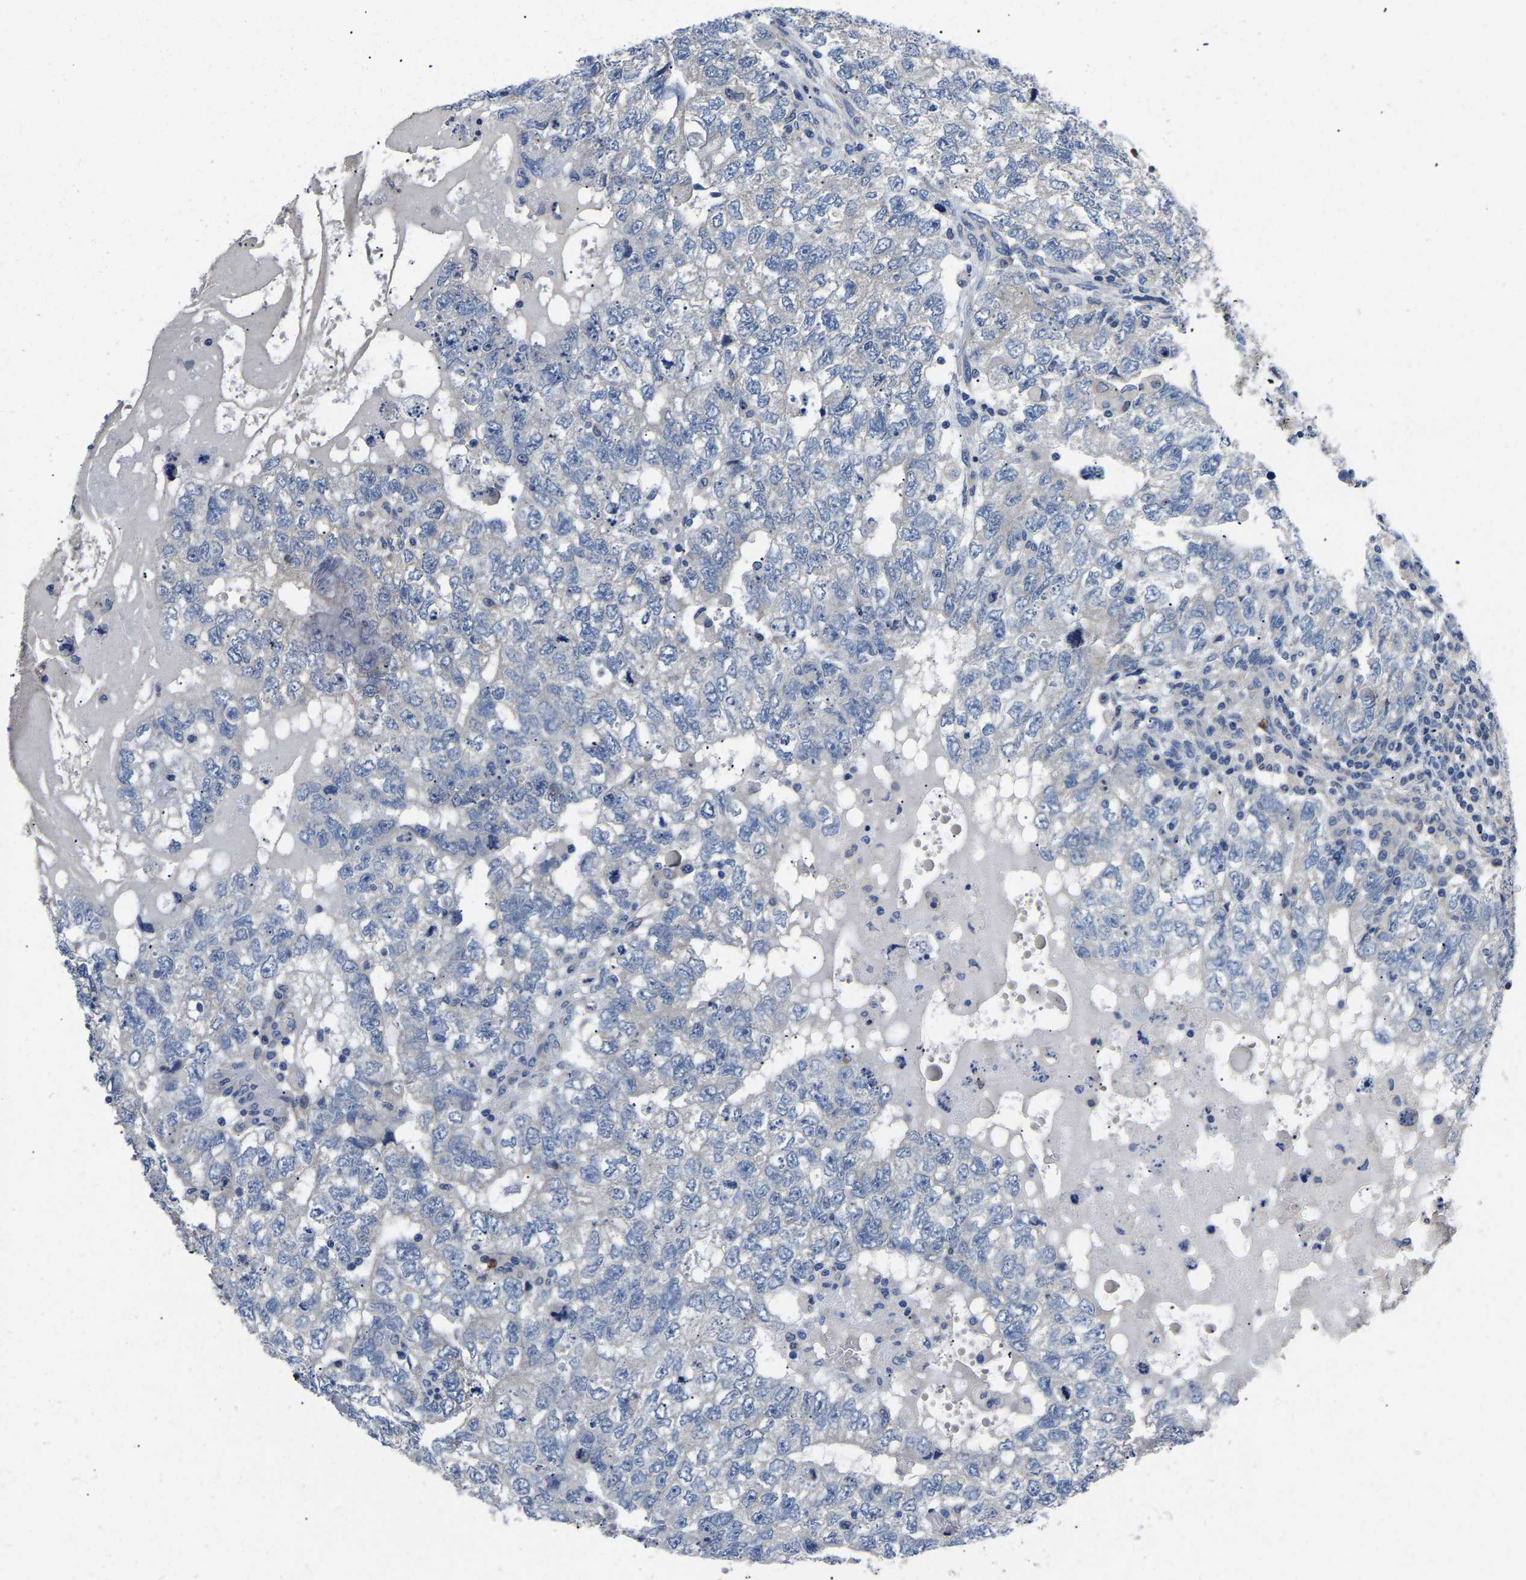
{"staining": {"intensity": "negative", "quantity": "none", "location": "none"}, "tissue": "testis cancer", "cell_type": "Tumor cells", "image_type": "cancer", "snomed": [{"axis": "morphology", "description": "Carcinoma, Embryonal, NOS"}, {"axis": "topography", "description": "Testis"}], "caption": "Immunohistochemical staining of human embryonal carcinoma (testis) demonstrates no significant expression in tumor cells.", "gene": "TOR1B", "patient": {"sex": "male", "age": 36}}